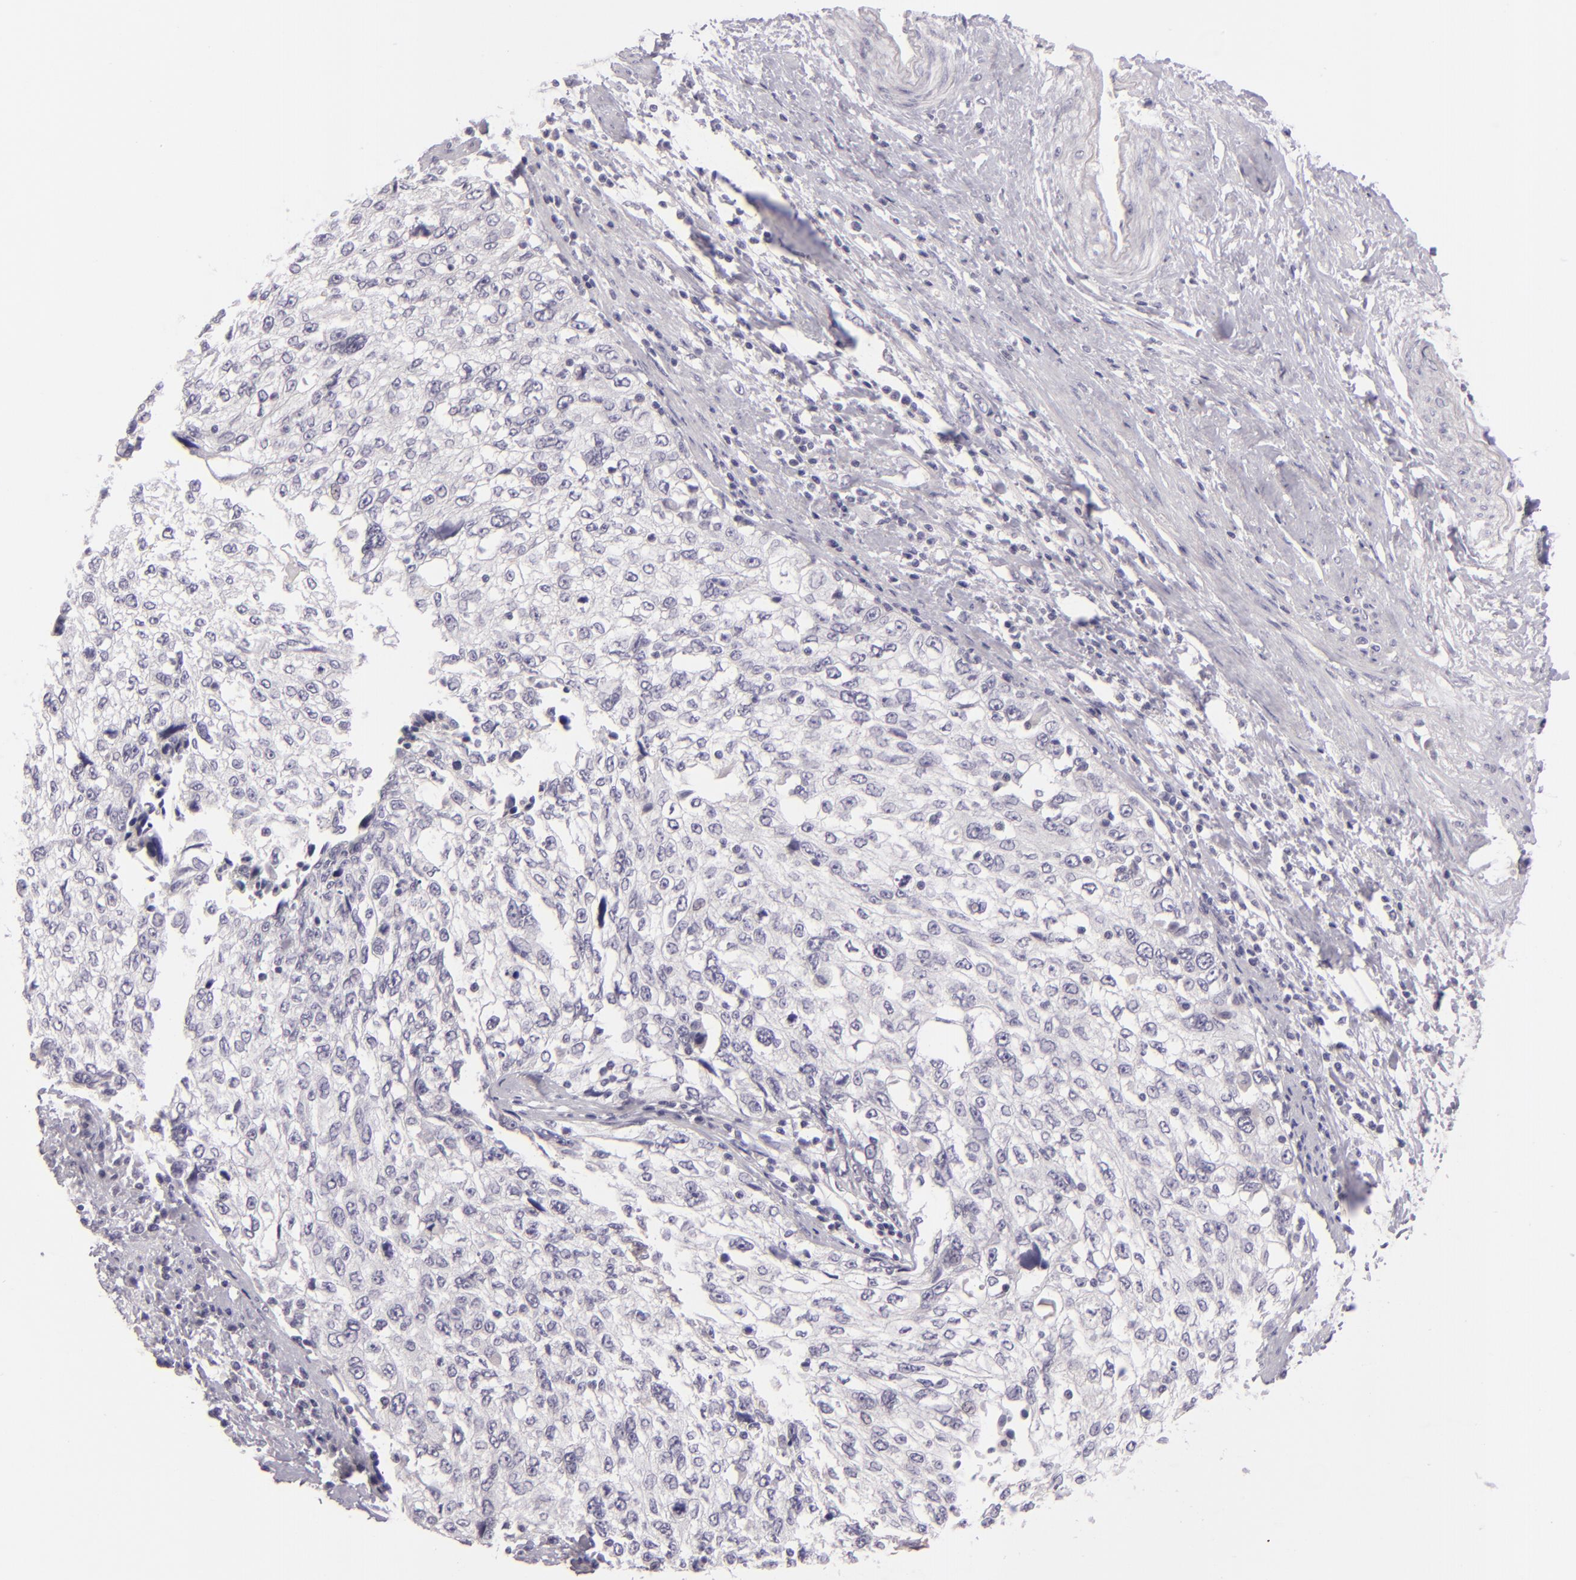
{"staining": {"intensity": "negative", "quantity": "none", "location": "none"}, "tissue": "cervical cancer", "cell_type": "Tumor cells", "image_type": "cancer", "snomed": [{"axis": "morphology", "description": "Squamous cell carcinoma, NOS"}, {"axis": "topography", "description": "Cervix"}], "caption": "High magnification brightfield microscopy of squamous cell carcinoma (cervical) stained with DAB (3,3'-diaminobenzidine) (brown) and counterstained with hematoxylin (blue): tumor cells show no significant expression.", "gene": "EGFL6", "patient": {"sex": "female", "age": 57}}